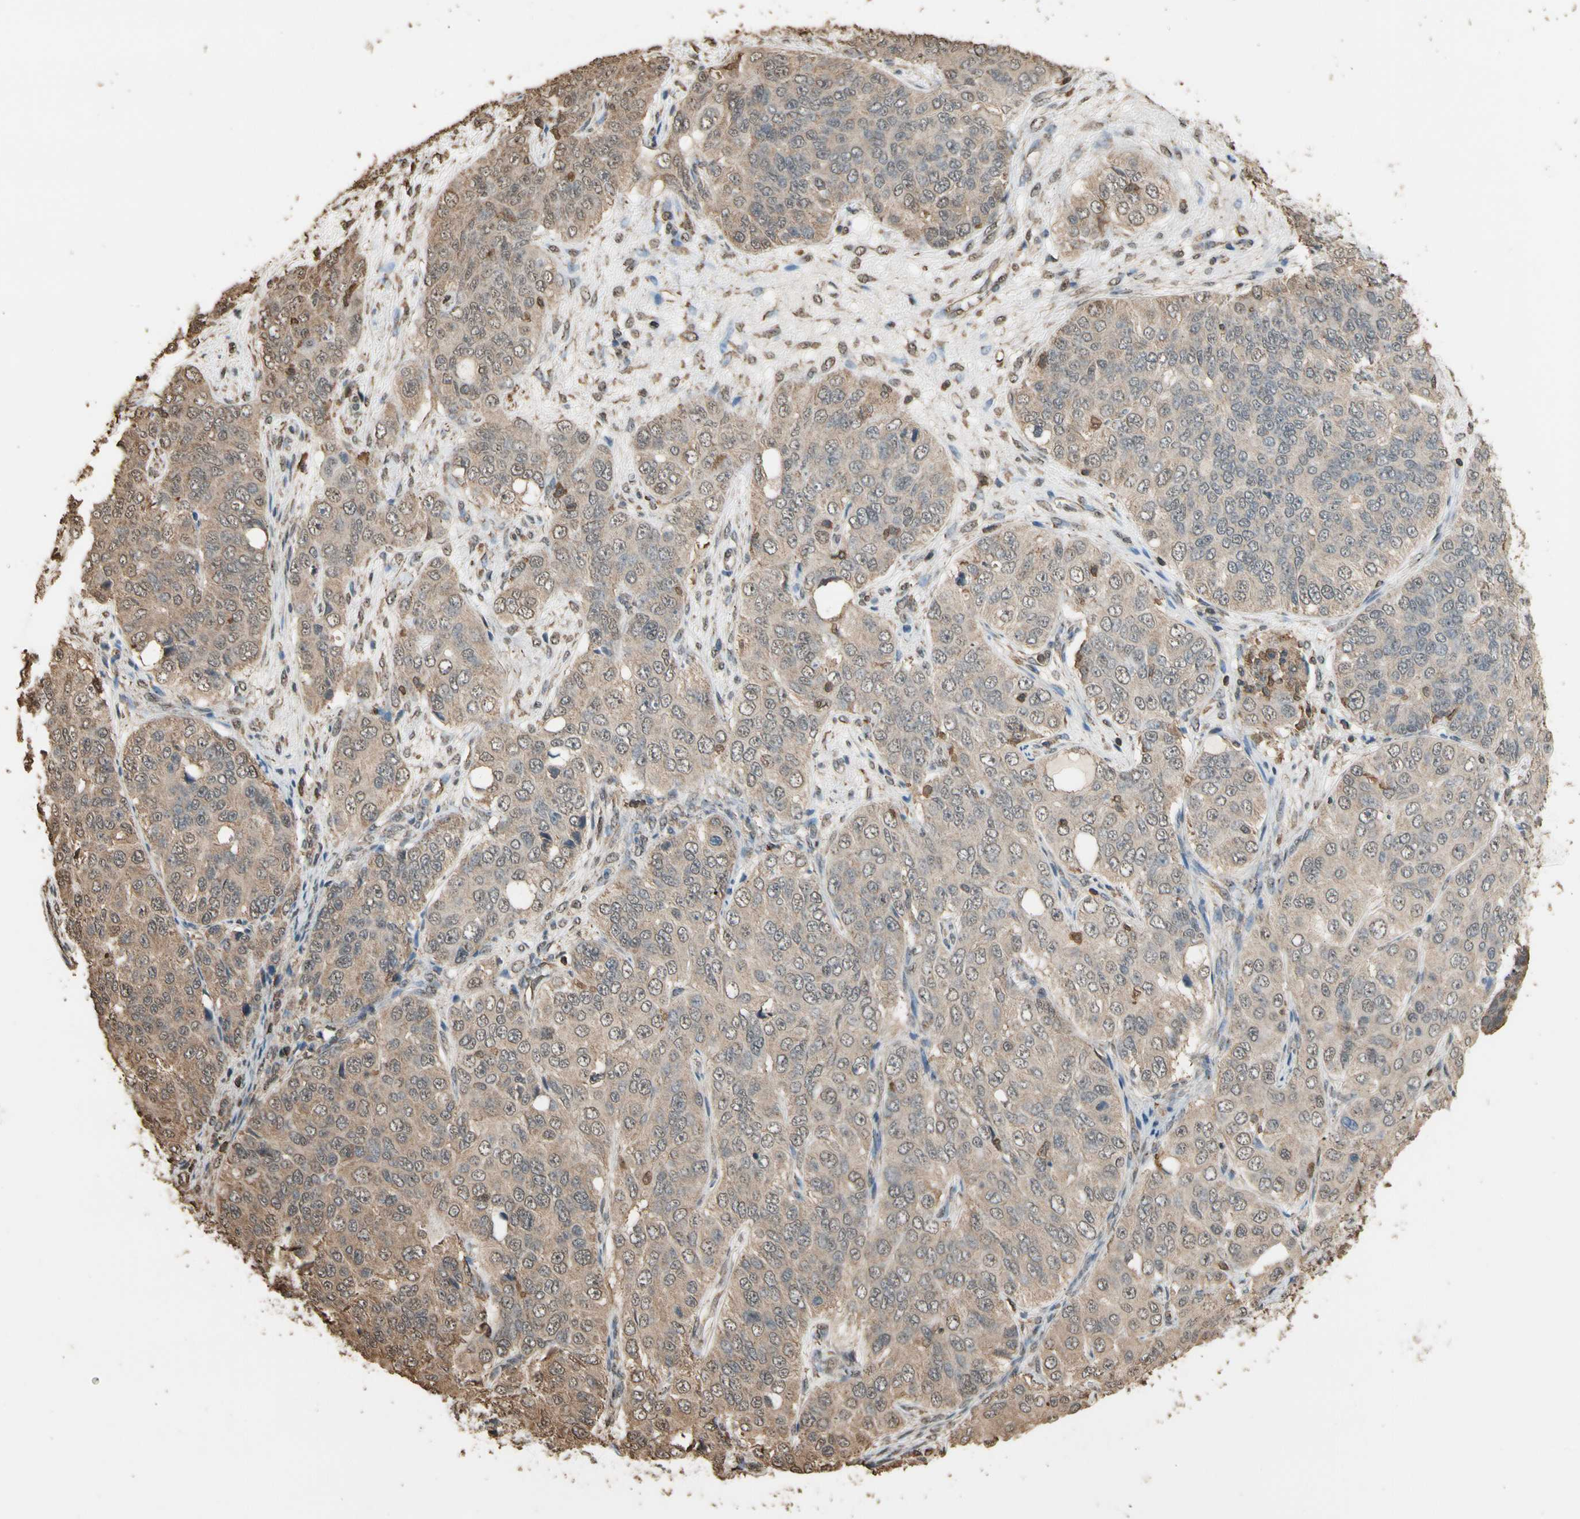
{"staining": {"intensity": "weak", "quantity": ">75%", "location": "cytoplasmic/membranous"}, "tissue": "ovarian cancer", "cell_type": "Tumor cells", "image_type": "cancer", "snomed": [{"axis": "morphology", "description": "Carcinoma, endometroid"}, {"axis": "topography", "description": "Ovary"}], "caption": "Weak cytoplasmic/membranous positivity is appreciated in about >75% of tumor cells in ovarian cancer (endometroid carcinoma). (brown staining indicates protein expression, while blue staining denotes nuclei).", "gene": "TNFSF13B", "patient": {"sex": "female", "age": 51}}